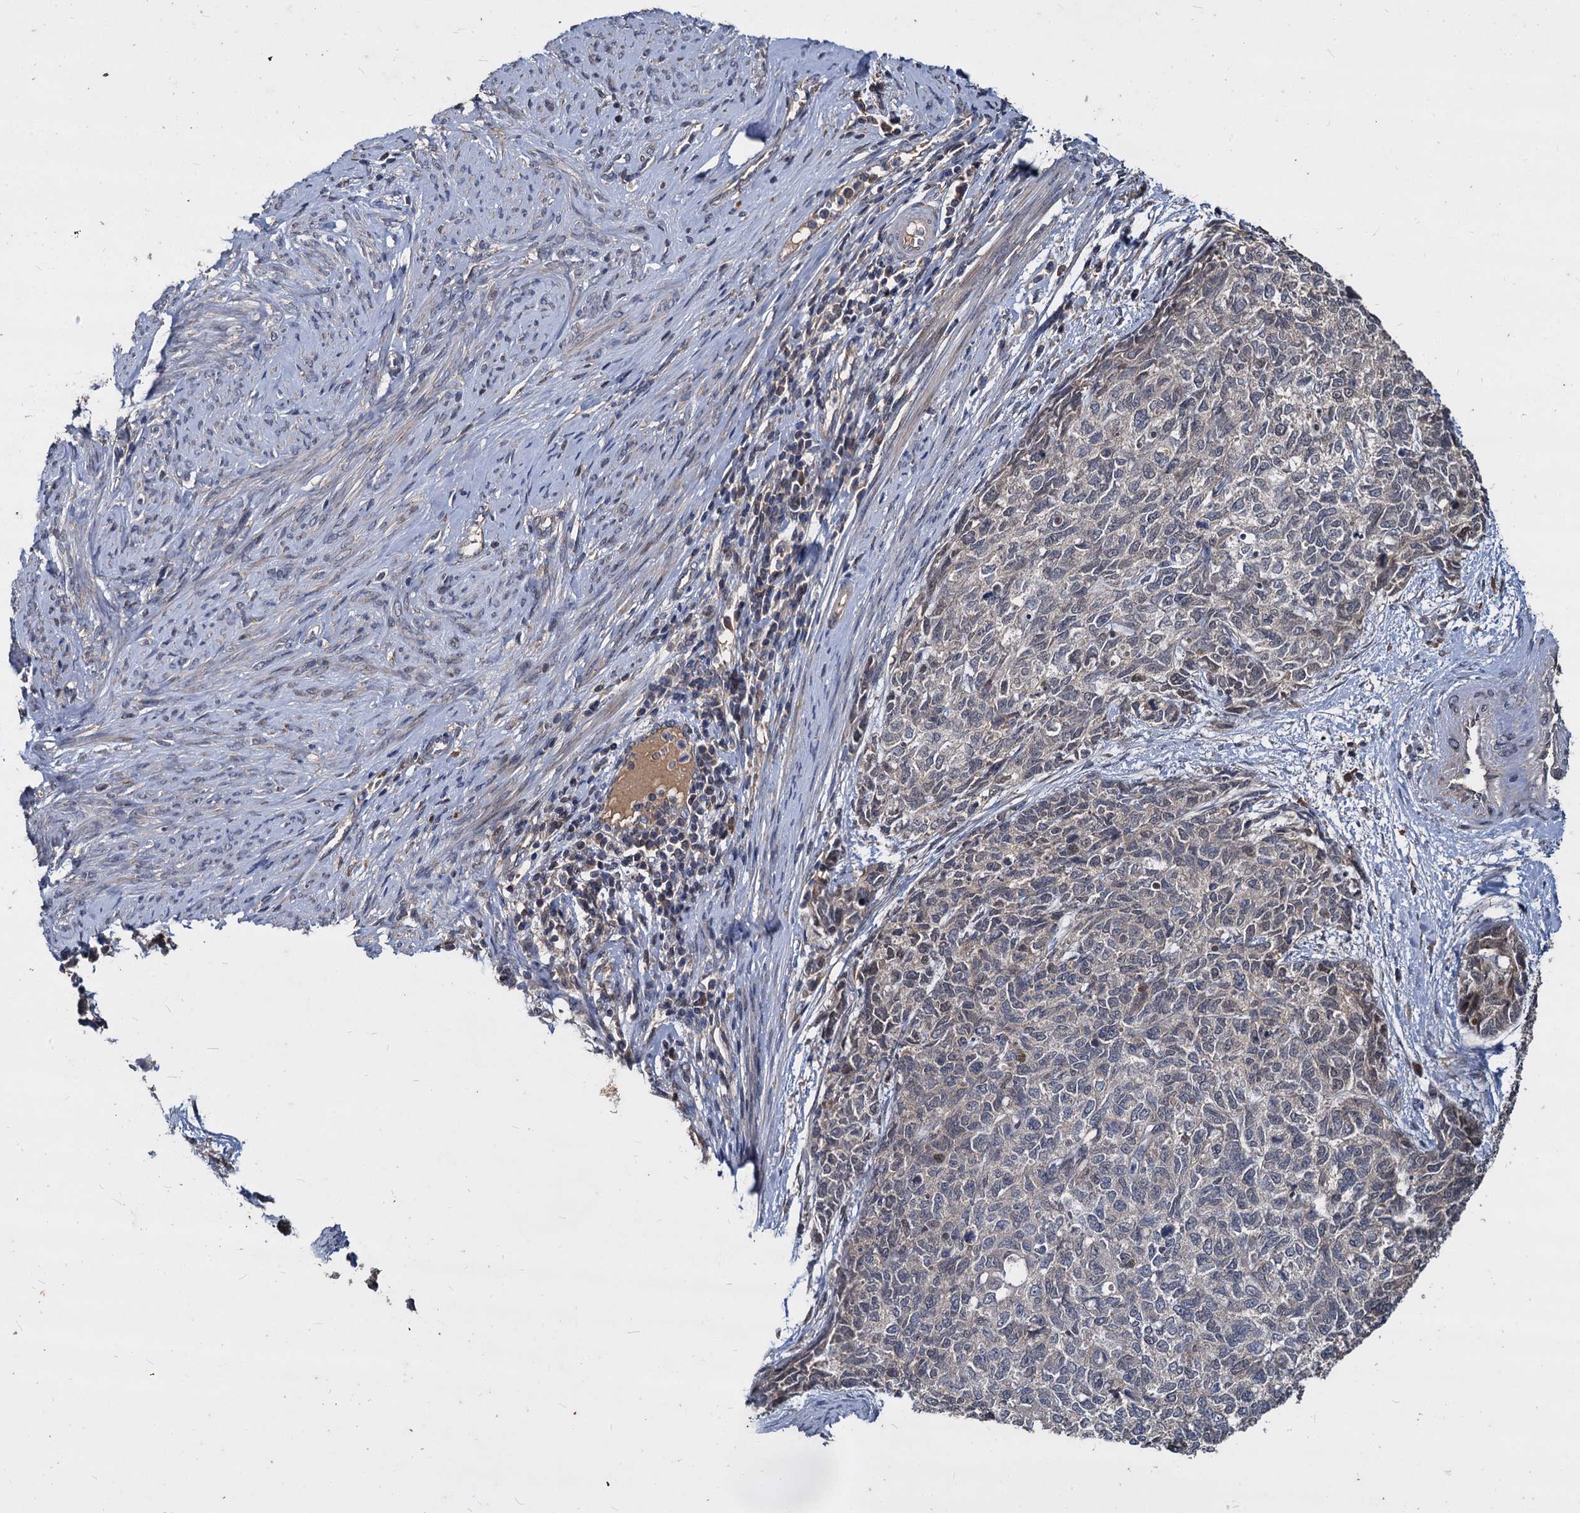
{"staining": {"intensity": "weak", "quantity": "<25%", "location": "cytoplasmic/membranous"}, "tissue": "cervical cancer", "cell_type": "Tumor cells", "image_type": "cancer", "snomed": [{"axis": "morphology", "description": "Squamous cell carcinoma, NOS"}, {"axis": "topography", "description": "Cervix"}], "caption": "Tumor cells are negative for protein expression in human squamous cell carcinoma (cervical). Nuclei are stained in blue.", "gene": "CCDC184", "patient": {"sex": "female", "age": 63}}